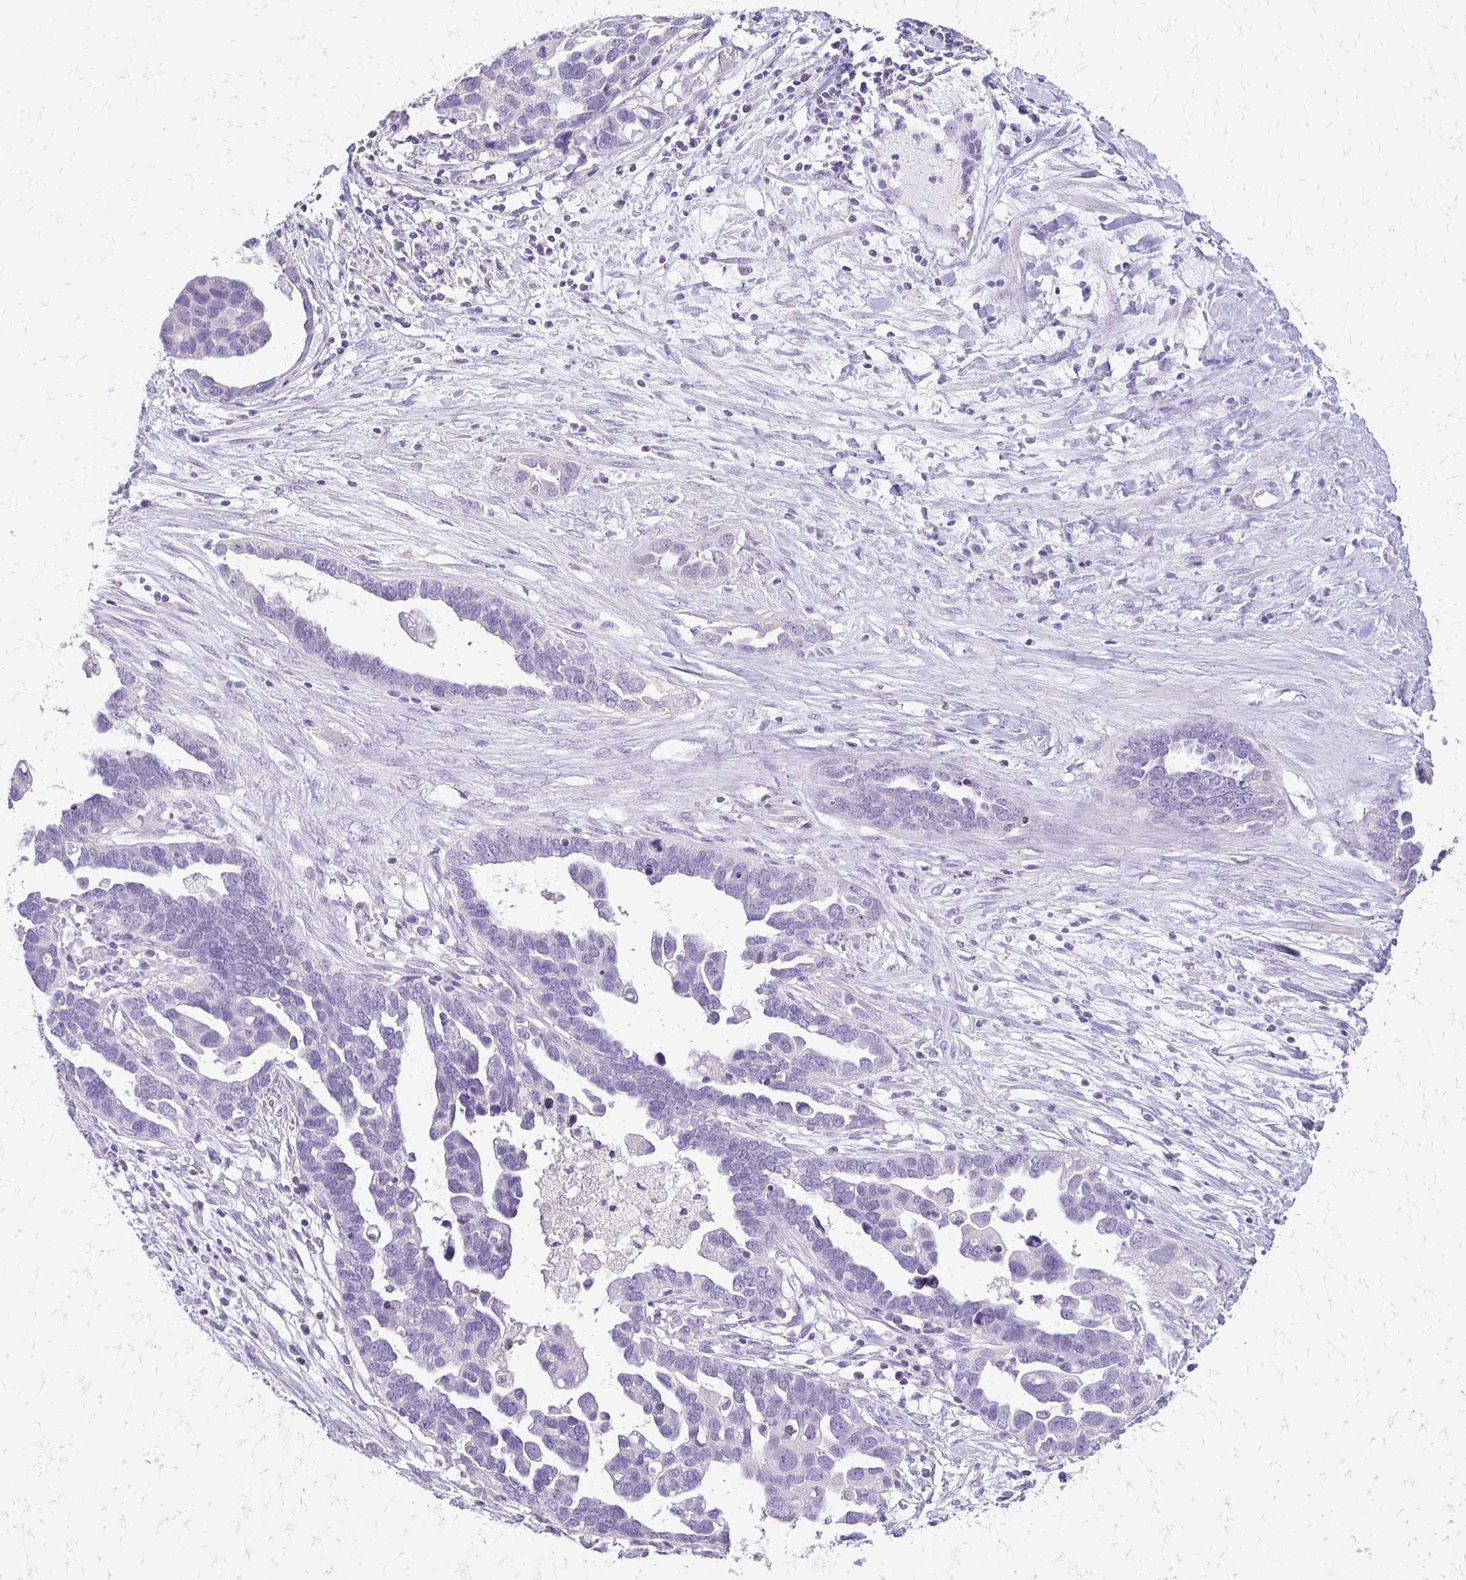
{"staining": {"intensity": "negative", "quantity": "none", "location": "none"}, "tissue": "ovarian cancer", "cell_type": "Tumor cells", "image_type": "cancer", "snomed": [{"axis": "morphology", "description": "Cystadenocarcinoma, serous, NOS"}, {"axis": "topography", "description": "Ovary"}], "caption": "Tumor cells are negative for brown protein staining in ovarian cancer (serous cystadenocarcinoma). (DAB IHC visualized using brightfield microscopy, high magnification).", "gene": "ALPG", "patient": {"sex": "female", "age": 54}}